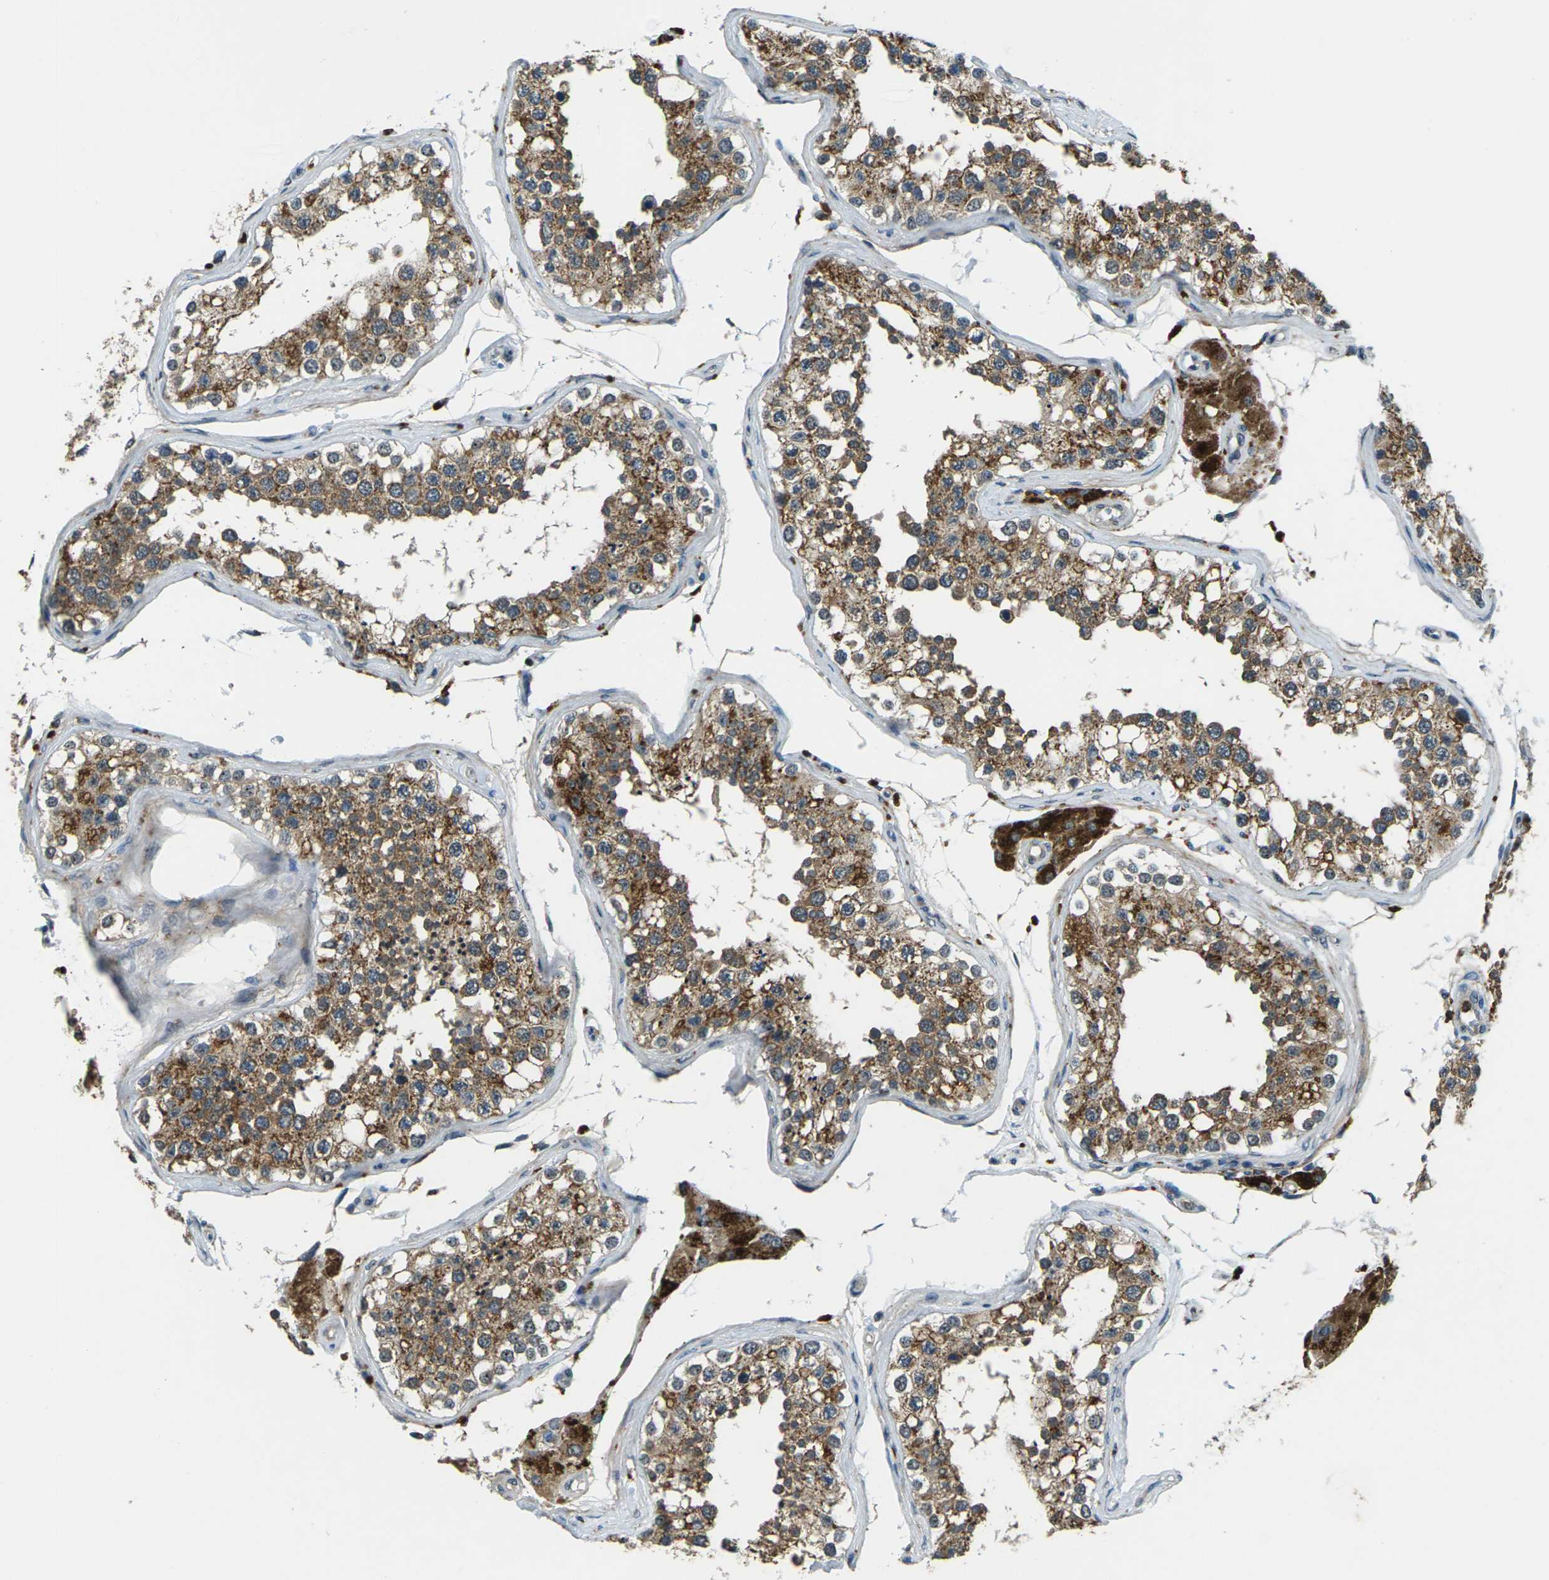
{"staining": {"intensity": "moderate", "quantity": ">75%", "location": "cytoplasmic/membranous"}, "tissue": "testis", "cell_type": "Cells in seminiferous ducts", "image_type": "normal", "snomed": [{"axis": "morphology", "description": "Normal tissue, NOS"}, {"axis": "topography", "description": "Testis"}], "caption": "Immunohistochemical staining of normal testis displays moderate cytoplasmic/membranous protein staining in approximately >75% of cells in seminiferous ducts. (DAB = brown stain, brightfield microscopy at high magnification).", "gene": "SLC31A2", "patient": {"sex": "male", "age": 68}}